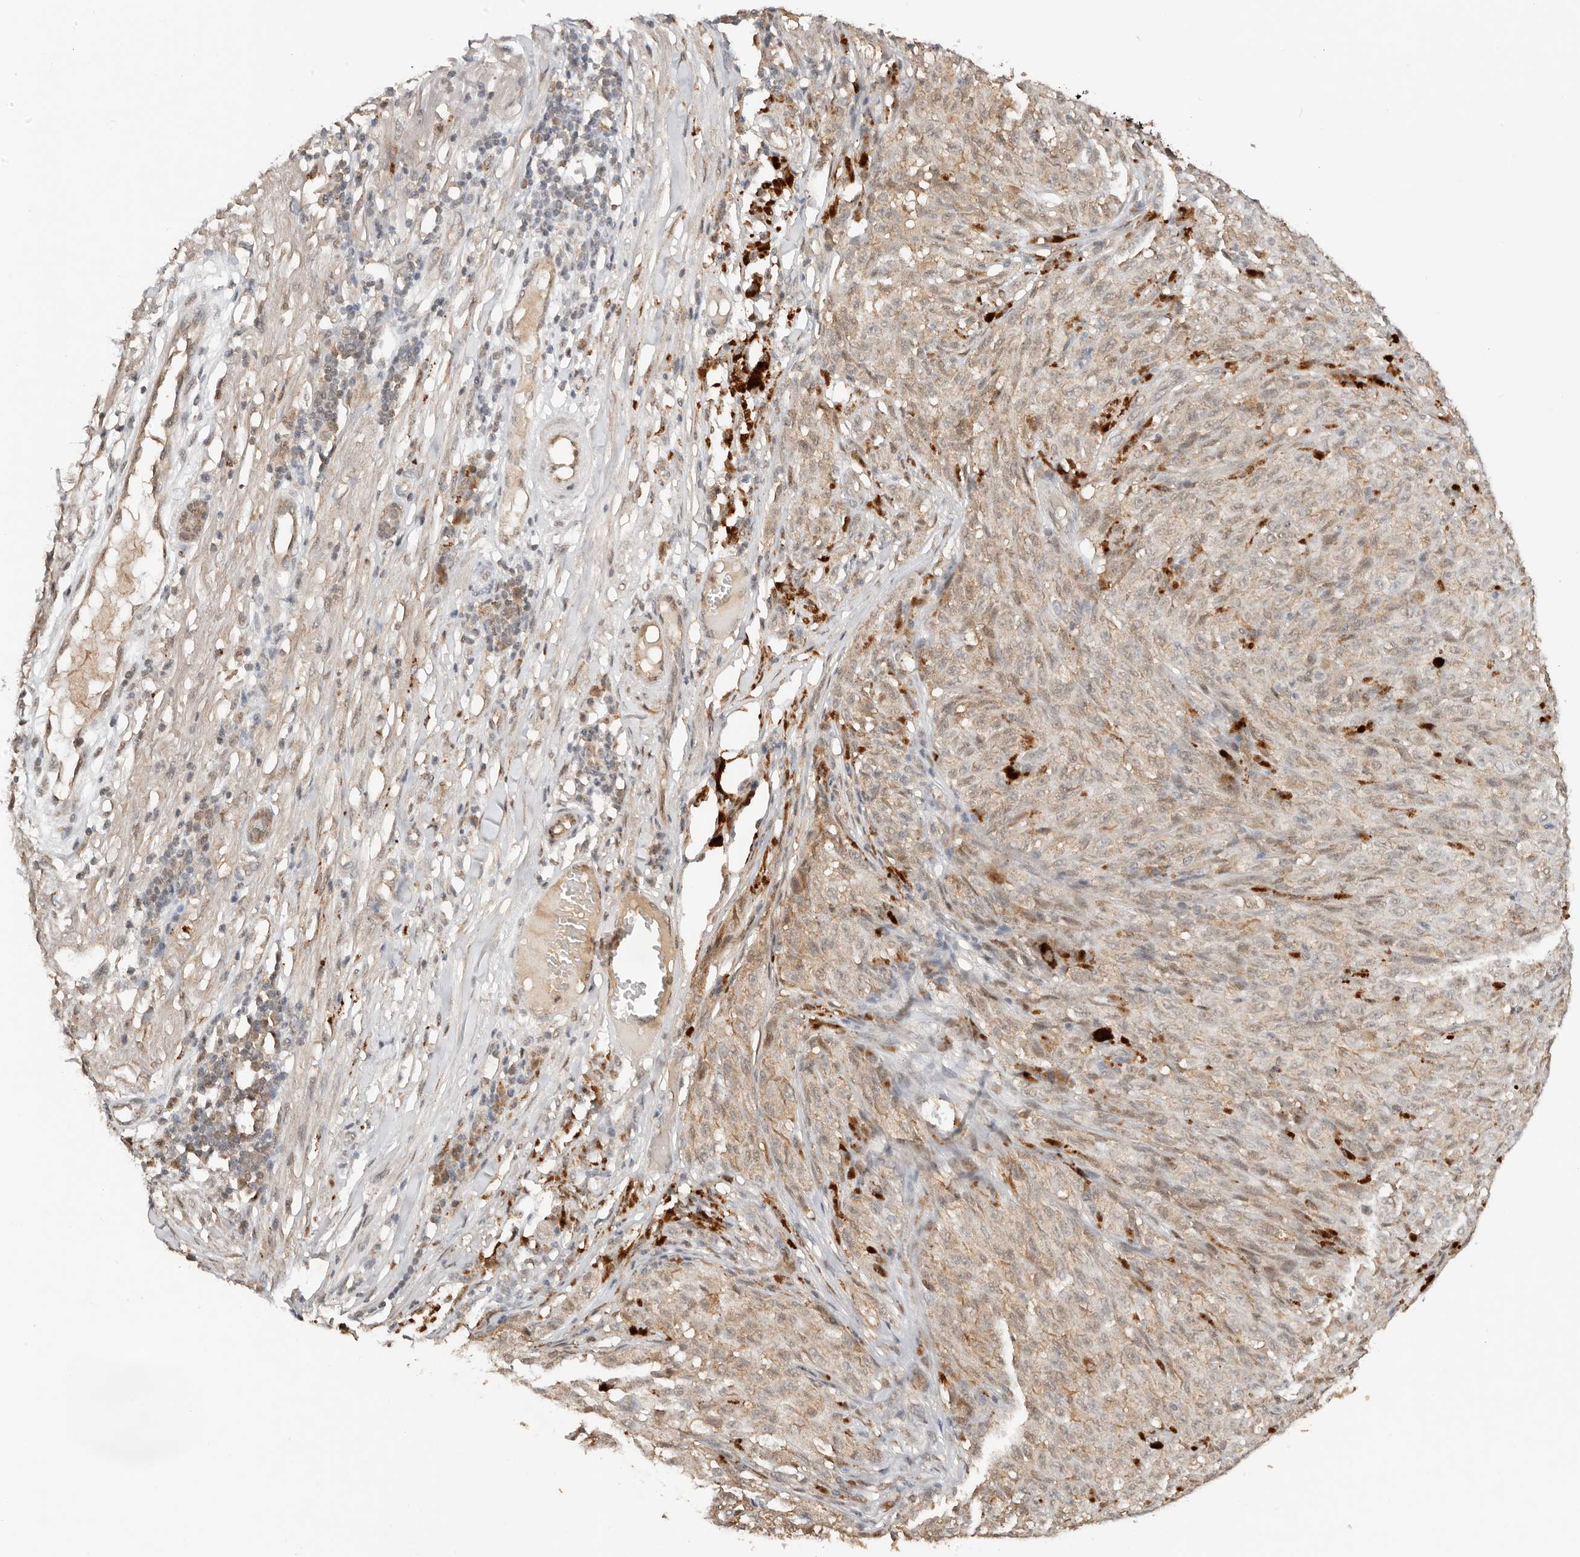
{"staining": {"intensity": "moderate", "quantity": "25%-75%", "location": "cytoplasmic/membranous,nuclear"}, "tissue": "melanoma", "cell_type": "Tumor cells", "image_type": "cancer", "snomed": [{"axis": "morphology", "description": "Malignant melanoma, NOS"}, {"axis": "topography", "description": "Skin"}], "caption": "The image exhibits immunohistochemical staining of melanoma. There is moderate cytoplasmic/membranous and nuclear positivity is present in about 25%-75% of tumor cells.", "gene": "SEC14L1", "patient": {"sex": "female", "age": 82}}